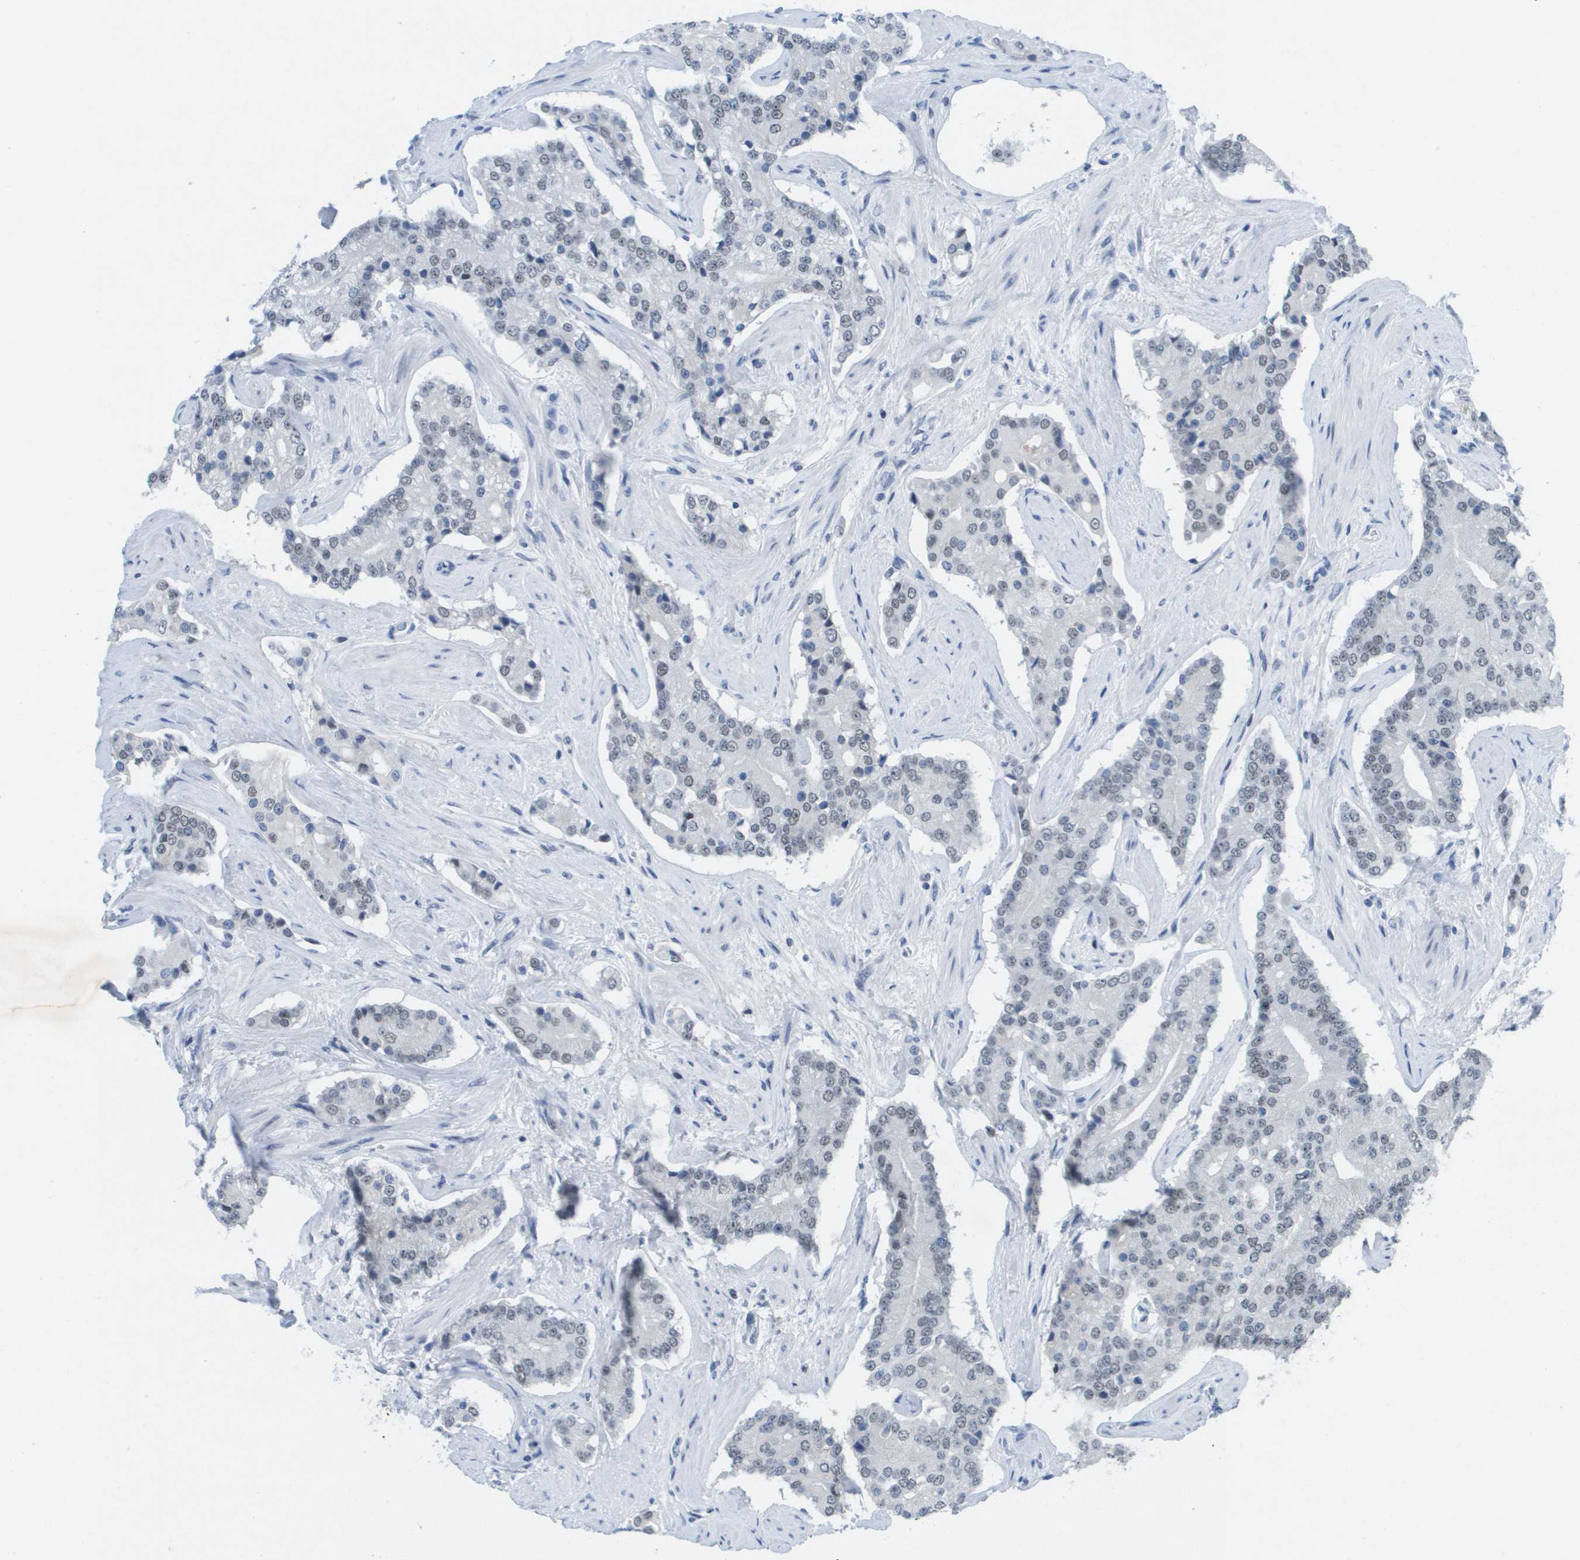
{"staining": {"intensity": "moderate", "quantity": "<25%", "location": "nuclear"}, "tissue": "prostate cancer", "cell_type": "Tumor cells", "image_type": "cancer", "snomed": [{"axis": "morphology", "description": "Normal tissue, NOS"}, {"axis": "morphology", "description": "Adenocarcinoma, High grade"}, {"axis": "topography", "description": "Prostate"}, {"axis": "topography", "description": "Seminal veicle"}], "caption": "High-power microscopy captured an immunohistochemistry (IHC) micrograph of prostate cancer, revealing moderate nuclear staining in approximately <25% of tumor cells.", "gene": "TP53RK", "patient": {"sex": "male", "age": 55}}